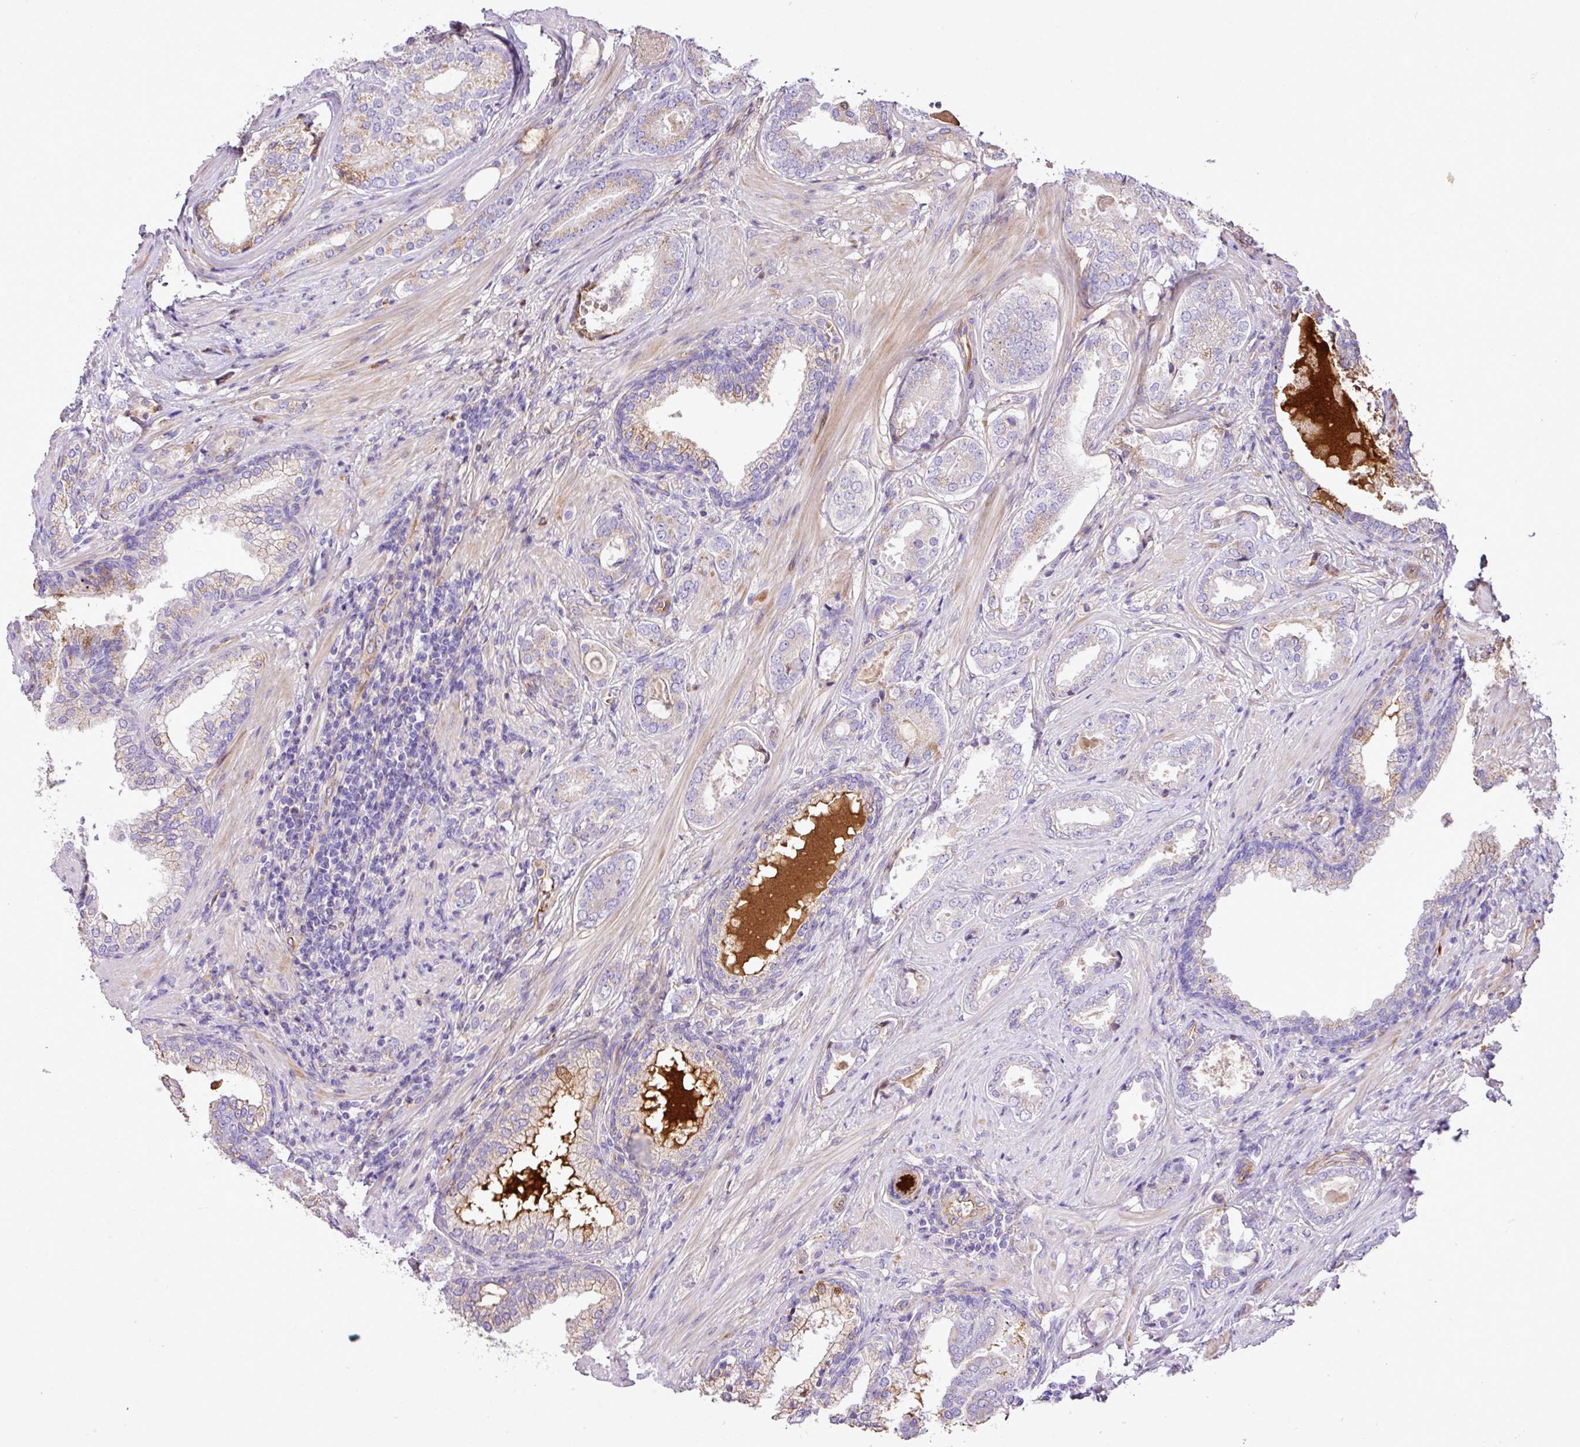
{"staining": {"intensity": "weak", "quantity": "25%-75%", "location": "cytoplasmic/membranous"}, "tissue": "prostate cancer", "cell_type": "Tumor cells", "image_type": "cancer", "snomed": [{"axis": "morphology", "description": "Adenocarcinoma, High grade"}, {"axis": "topography", "description": "Prostate"}], "caption": "A low amount of weak cytoplasmic/membranous staining is seen in approximately 25%-75% of tumor cells in prostate adenocarcinoma (high-grade) tissue.", "gene": "CTXN2", "patient": {"sex": "male", "age": 60}}